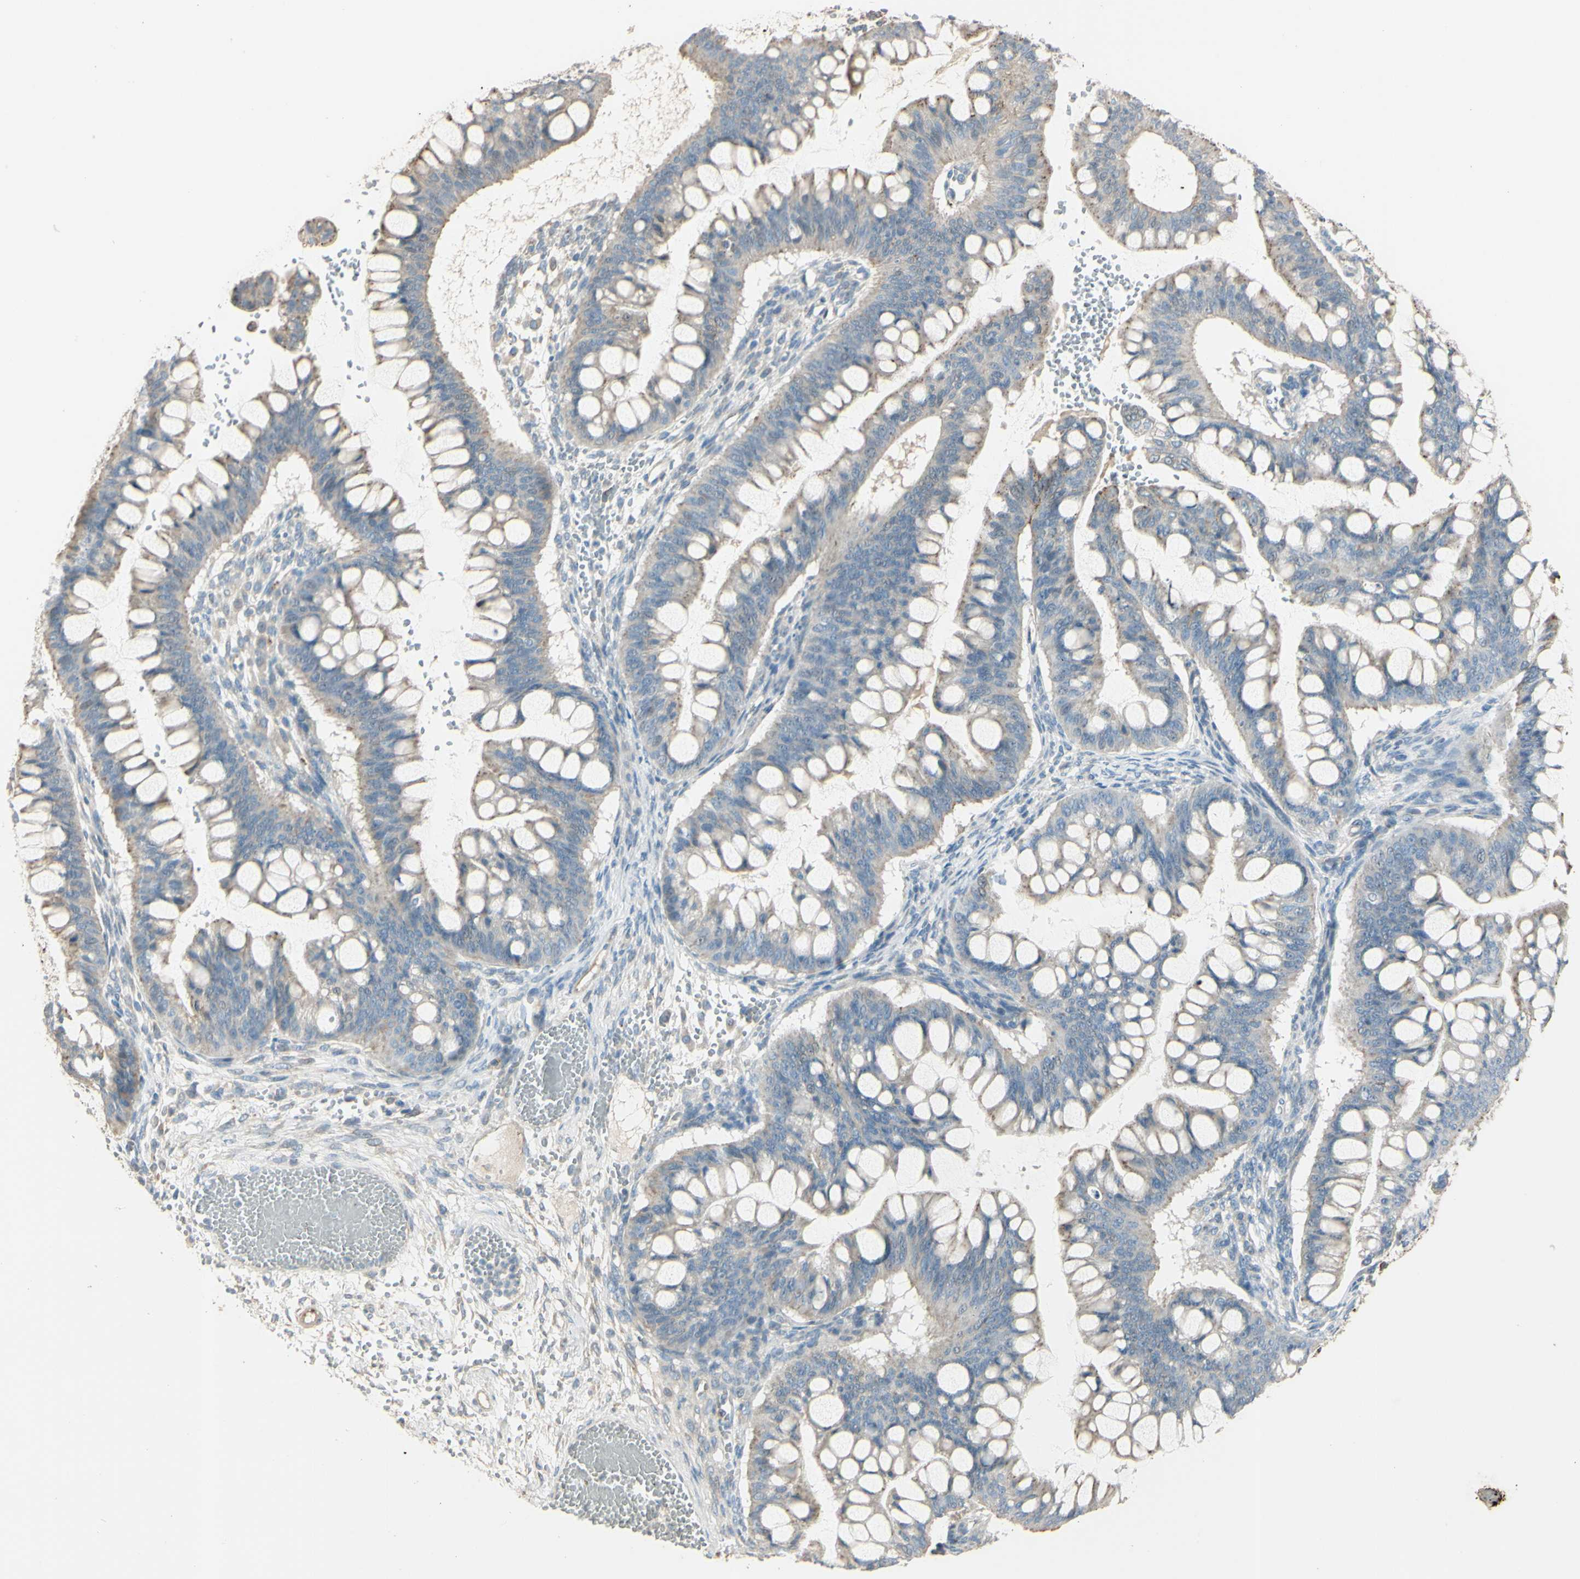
{"staining": {"intensity": "weak", "quantity": ">75%", "location": "cytoplasmic/membranous"}, "tissue": "ovarian cancer", "cell_type": "Tumor cells", "image_type": "cancer", "snomed": [{"axis": "morphology", "description": "Cystadenocarcinoma, mucinous, NOS"}, {"axis": "topography", "description": "Ovary"}], "caption": "About >75% of tumor cells in ovarian mucinous cystadenocarcinoma reveal weak cytoplasmic/membranous protein expression as visualized by brown immunohistochemical staining.", "gene": "ANGPTL1", "patient": {"sex": "female", "age": 73}}